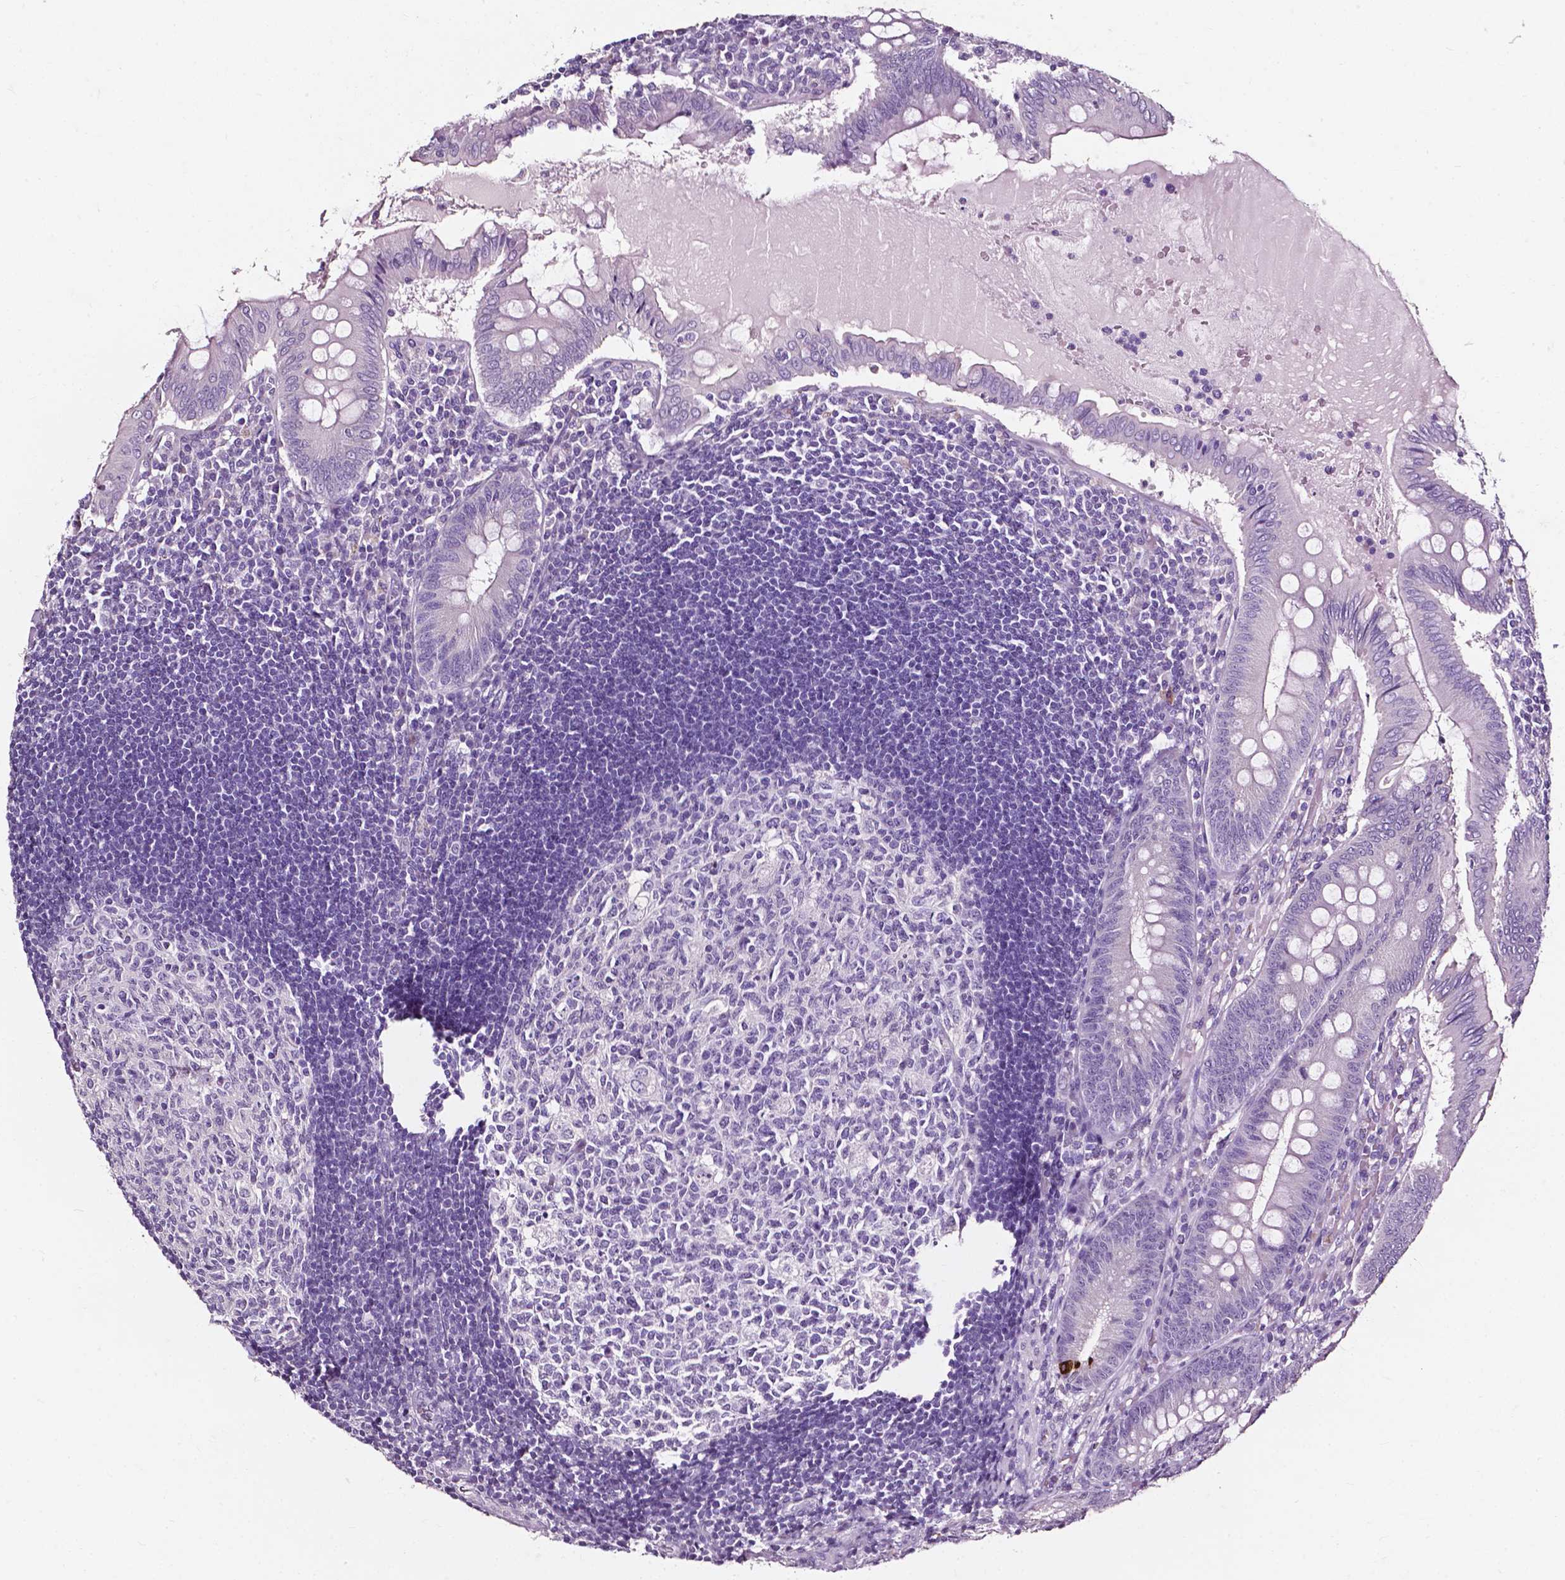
{"staining": {"intensity": "negative", "quantity": "none", "location": "none"}, "tissue": "appendix", "cell_type": "Glandular cells", "image_type": "normal", "snomed": [{"axis": "morphology", "description": "Normal tissue, NOS"}, {"axis": "morphology", "description": "Inflammation, NOS"}, {"axis": "topography", "description": "Appendix"}], "caption": "A photomicrograph of appendix stained for a protein displays no brown staining in glandular cells.", "gene": "DEFA5", "patient": {"sex": "male", "age": 16}}